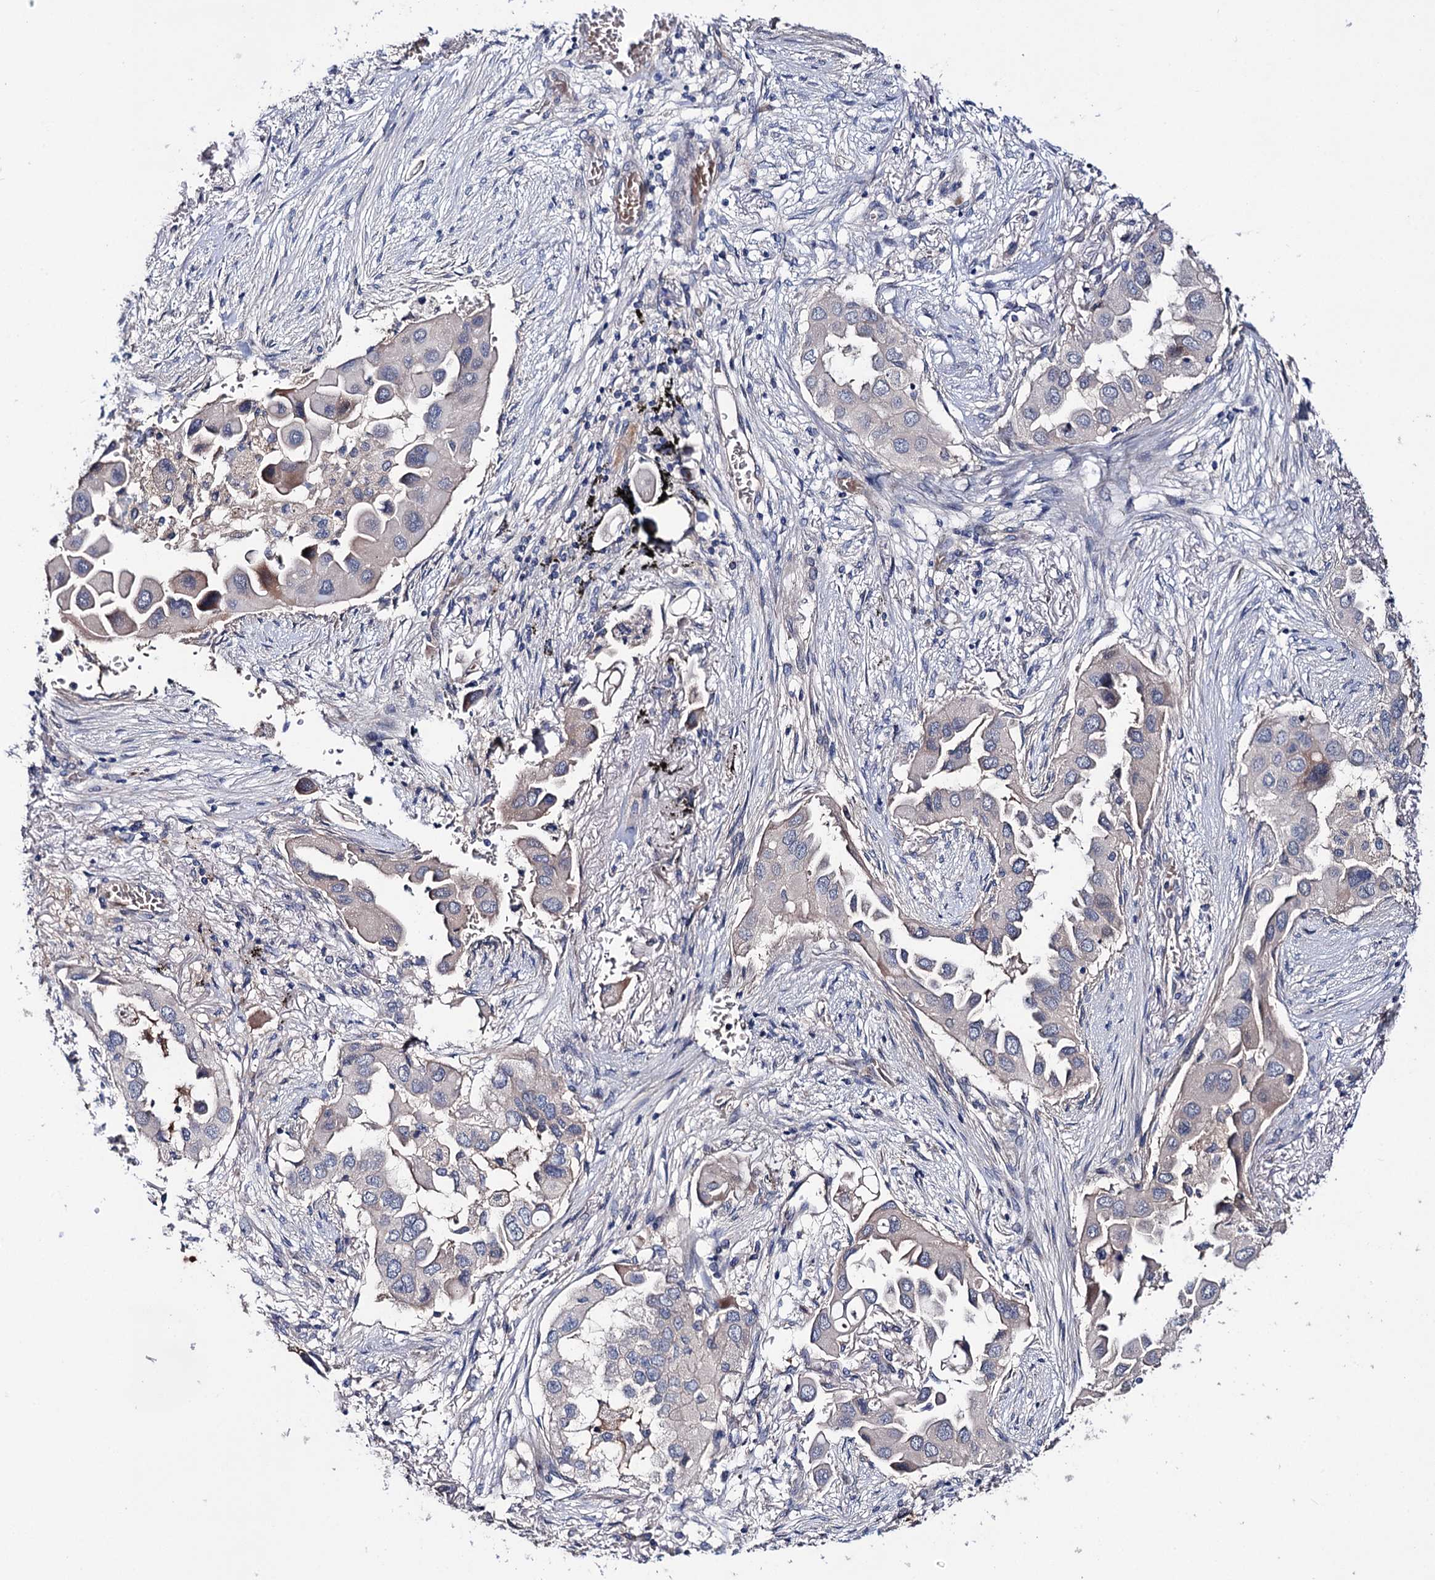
{"staining": {"intensity": "negative", "quantity": "none", "location": "none"}, "tissue": "lung cancer", "cell_type": "Tumor cells", "image_type": "cancer", "snomed": [{"axis": "morphology", "description": "Adenocarcinoma, NOS"}, {"axis": "topography", "description": "Lung"}], "caption": "DAB immunohistochemical staining of human lung adenocarcinoma displays no significant staining in tumor cells.", "gene": "PPP1R32", "patient": {"sex": "female", "age": 76}}